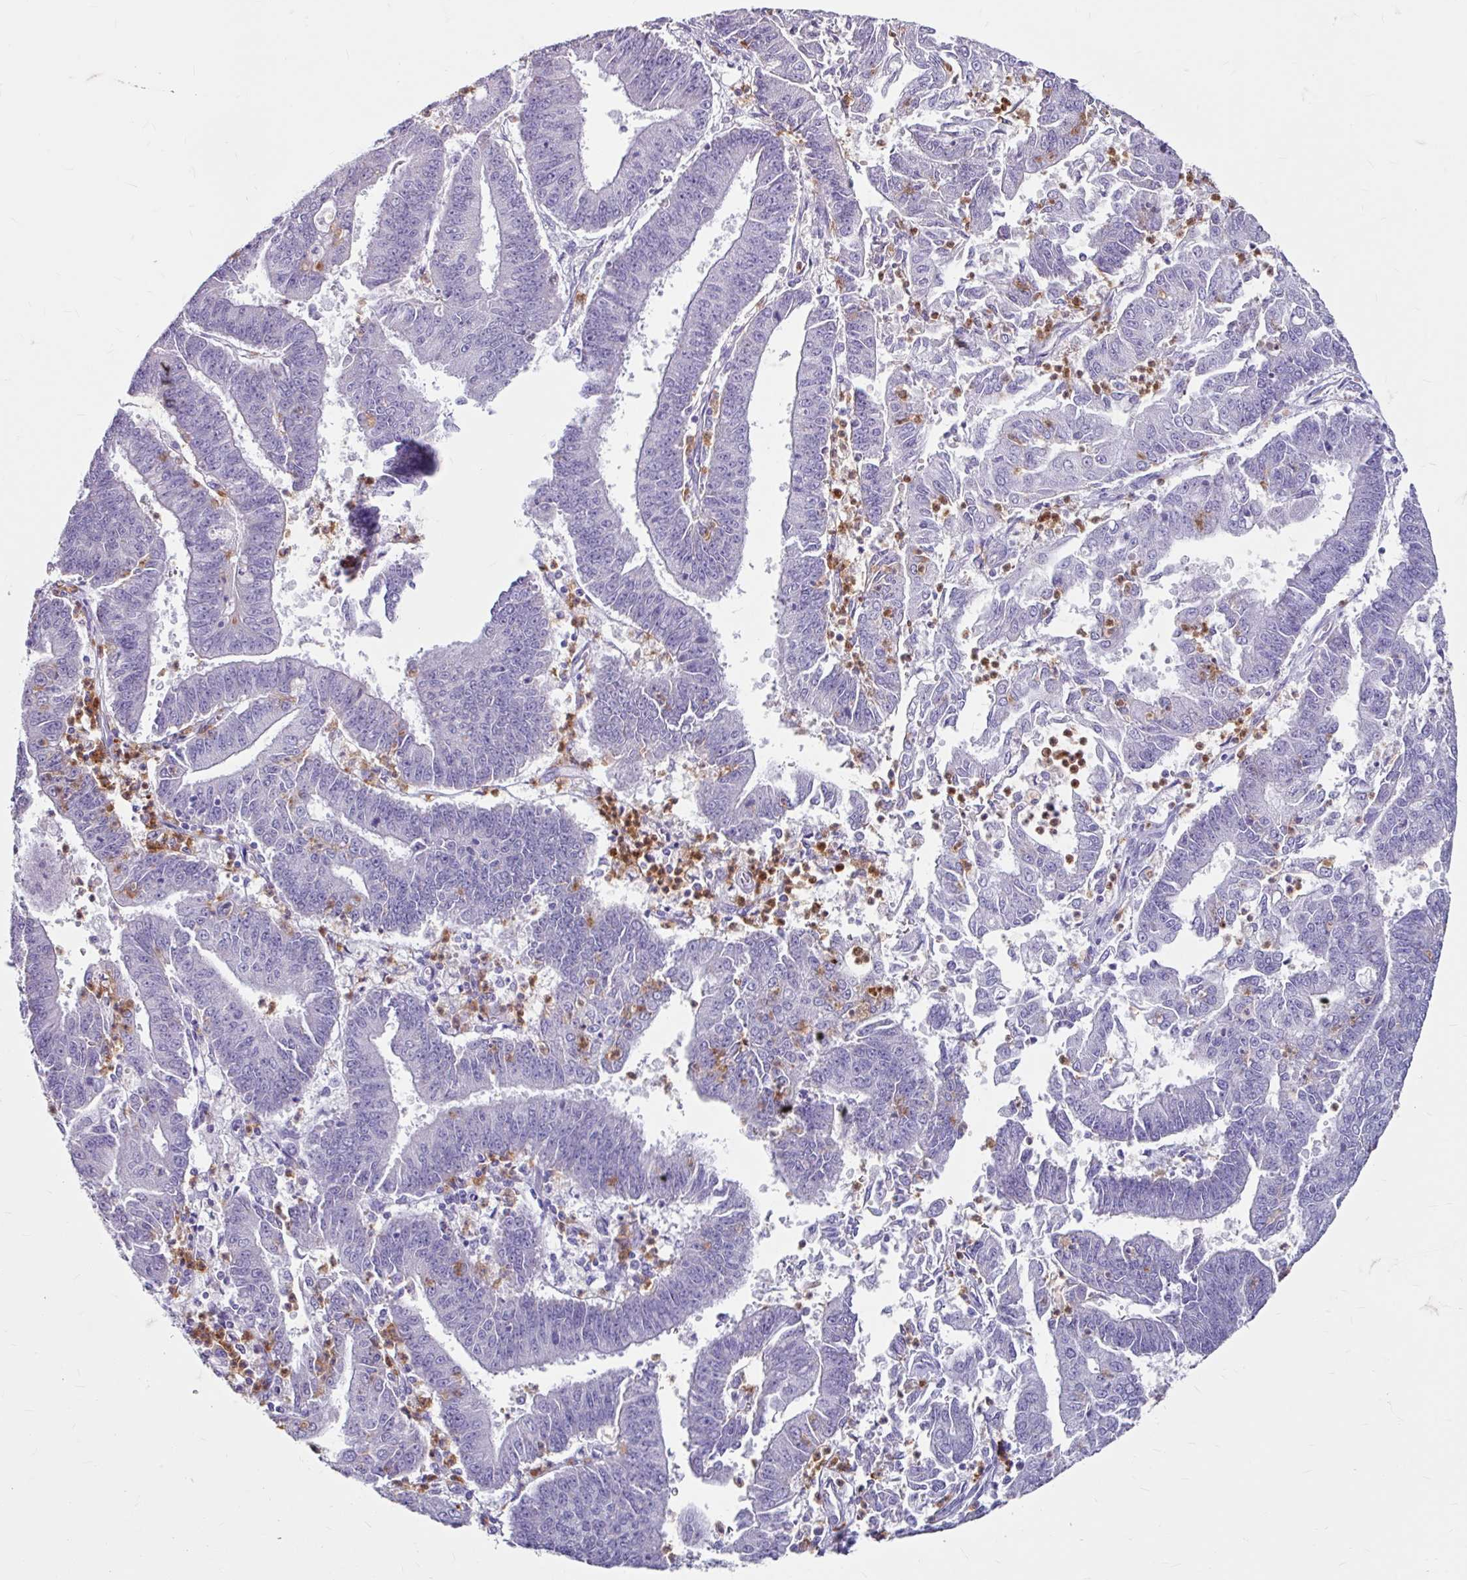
{"staining": {"intensity": "negative", "quantity": "none", "location": "none"}, "tissue": "endometrial cancer", "cell_type": "Tumor cells", "image_type": "cancer", "snomed": [{"axis": "morphology", "description": "Adenocarcinoma, NOS"}, {"axis": "topography", "description": "Endometrium"}], "caption": "Photomicrograph shows no protein staining in tumor cells of endometrial cancer tissue.", "gene": "ANKRD1", "patient": {"sex": "female", "age": 73}}